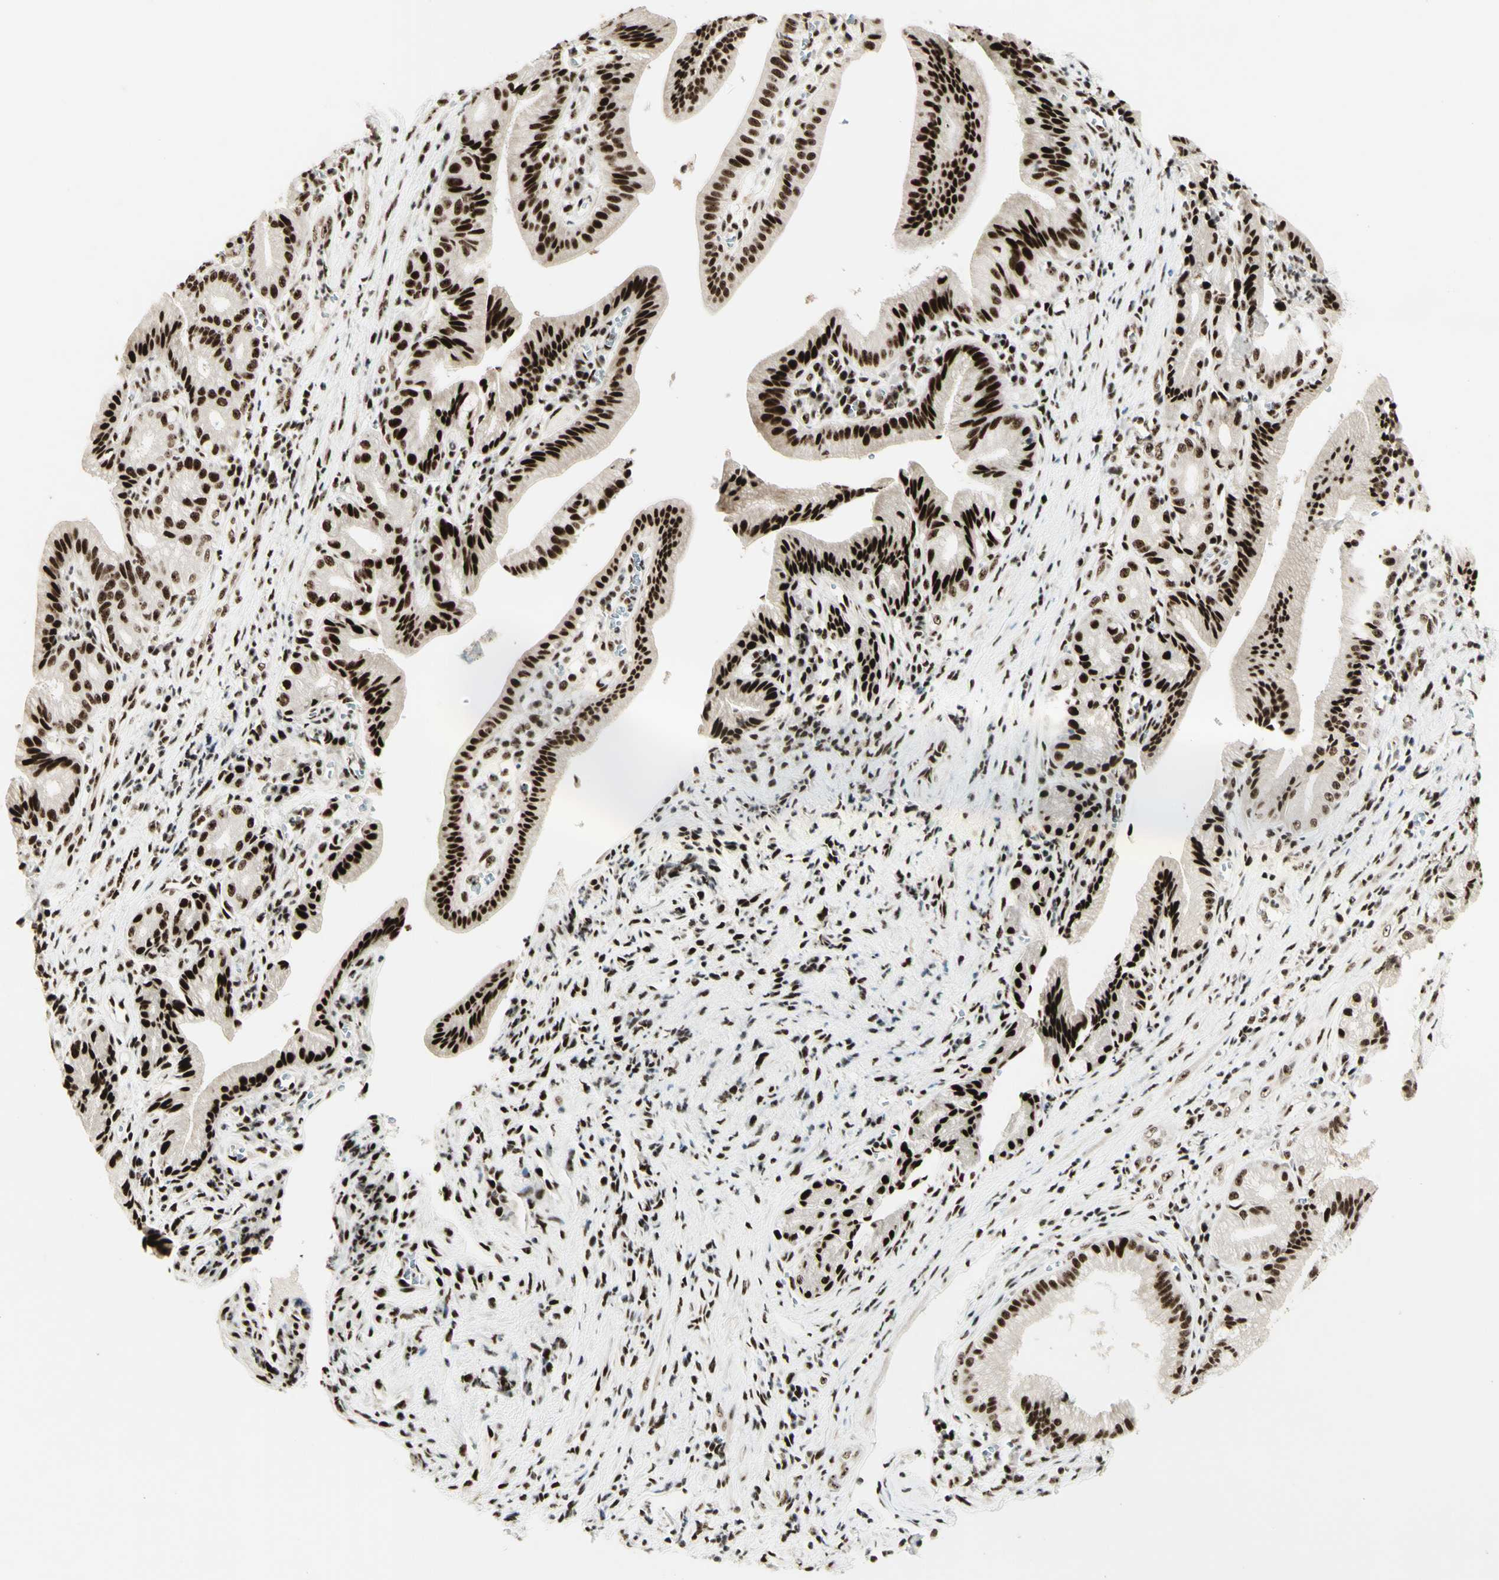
{"staining": {"intensity": "strong", "quantity": ">75%", "location": "nuclear"}, "tissue": "pancreatic cancer", "cell_type": "Tumor cells", "image_type": "cancer", "snomed": [{"axis": "morphology", "description": "Adenocarcinoma, NOS"}, {"axis": "topography", "description": "Pancreas"}], "caption": "Brown immunohistochemical staining in pancreatic adenocarcinoma displays strong nuclear staining in about >75% of tumor cells.", "gene": "DHX9", "patient": {"sex": "female", "age": 75}}